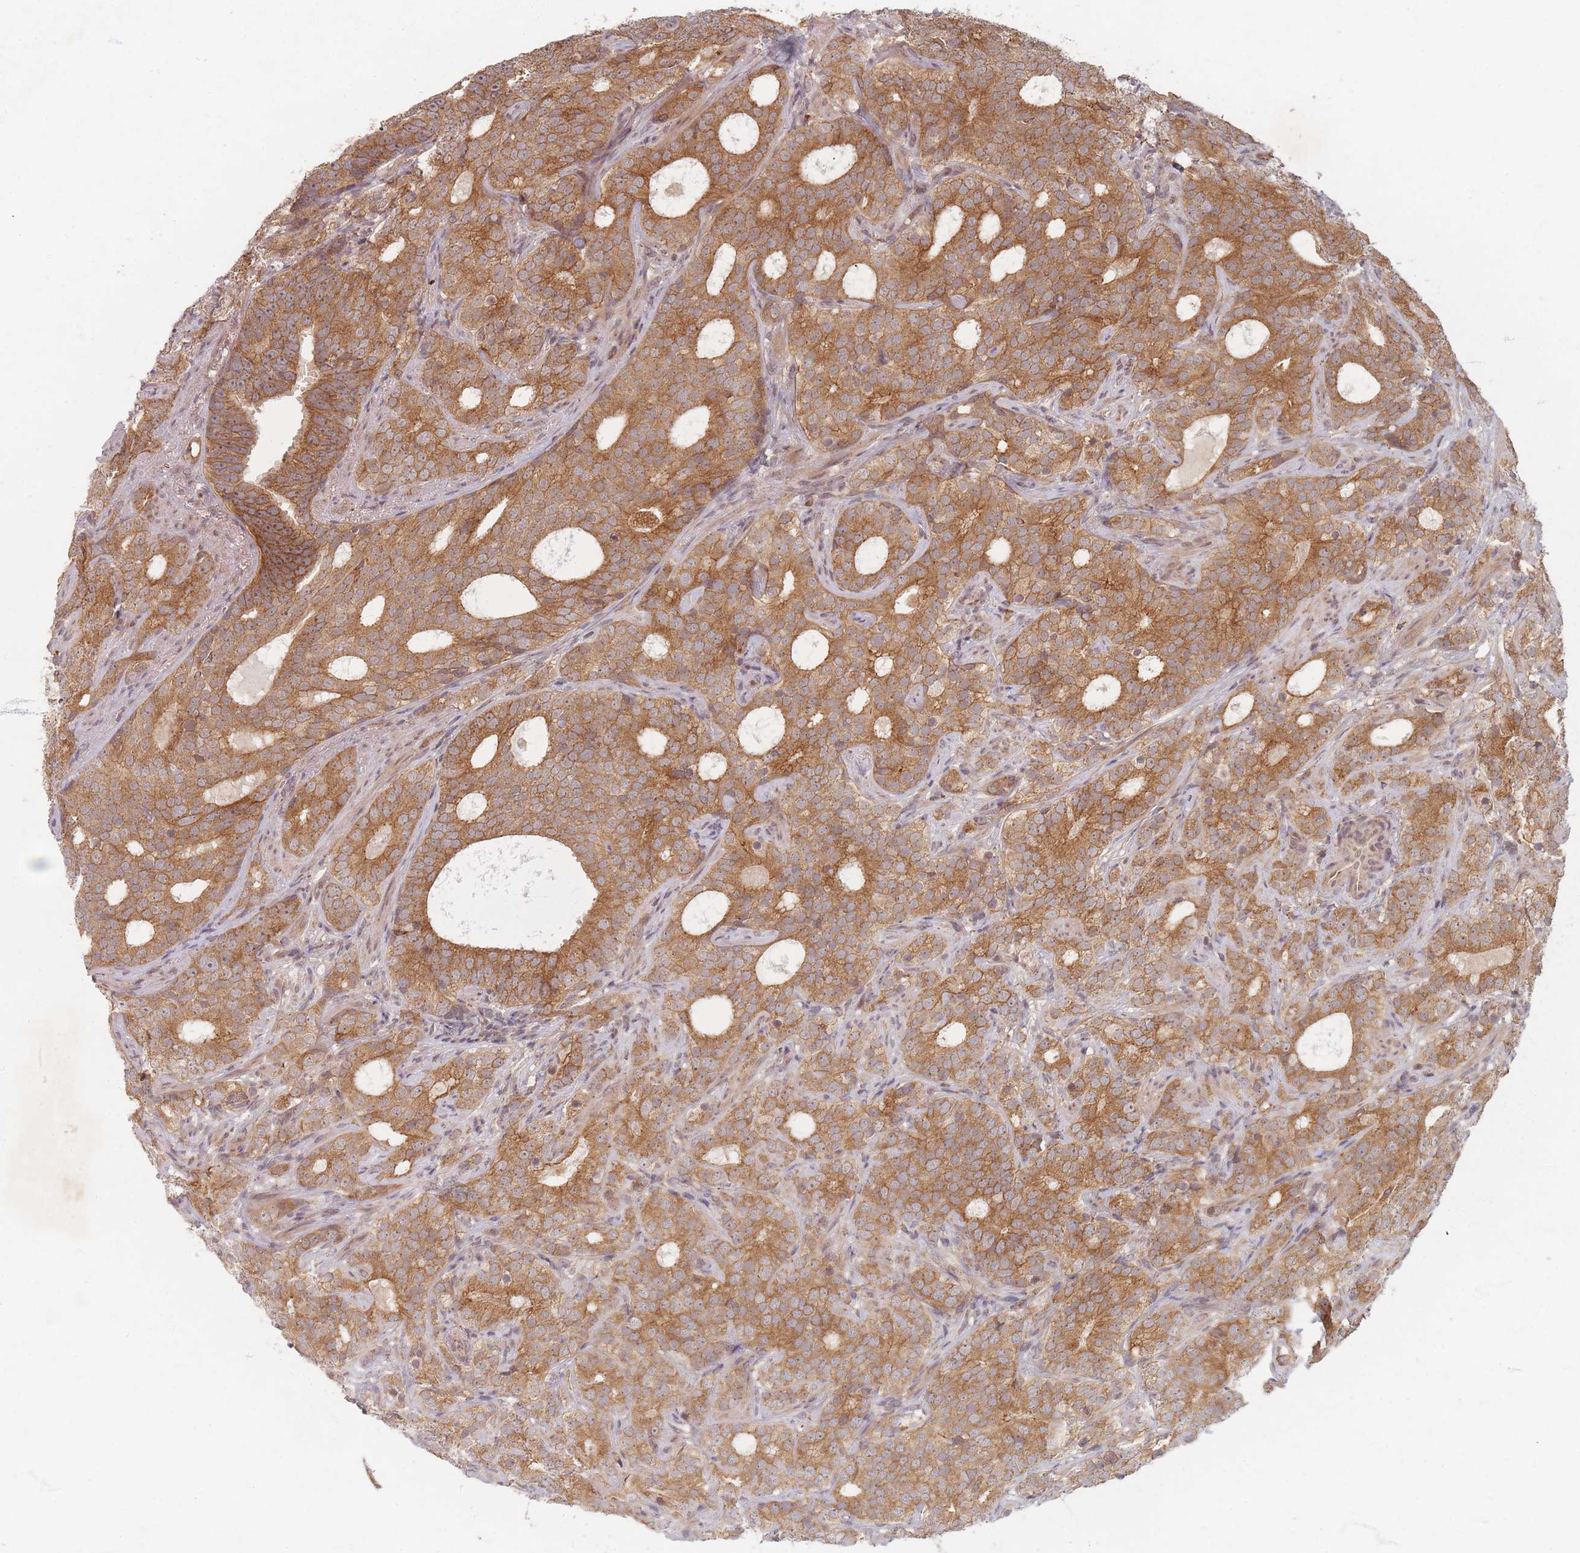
{"staining": {"intensity": "moderate", "quantity": ">75%", "location": "cytoplasmic/membranous"}, "tissue": "prostate cancer", "cell_type": "Tumor cells", "image_type": "cancer", "snomed": [{"axis": "morphology", "description": "Adenocarcinoma, High grade"}, {"axis": "topography", "description": "Prostate"}], "caption": "IHC of prostate cancer displays medium levels of moderate cytoplasmic/membranous staining in approximately >75% of tumor cells.", "gene": "RADX", "patient": {"sex": "male", "age": 64}}